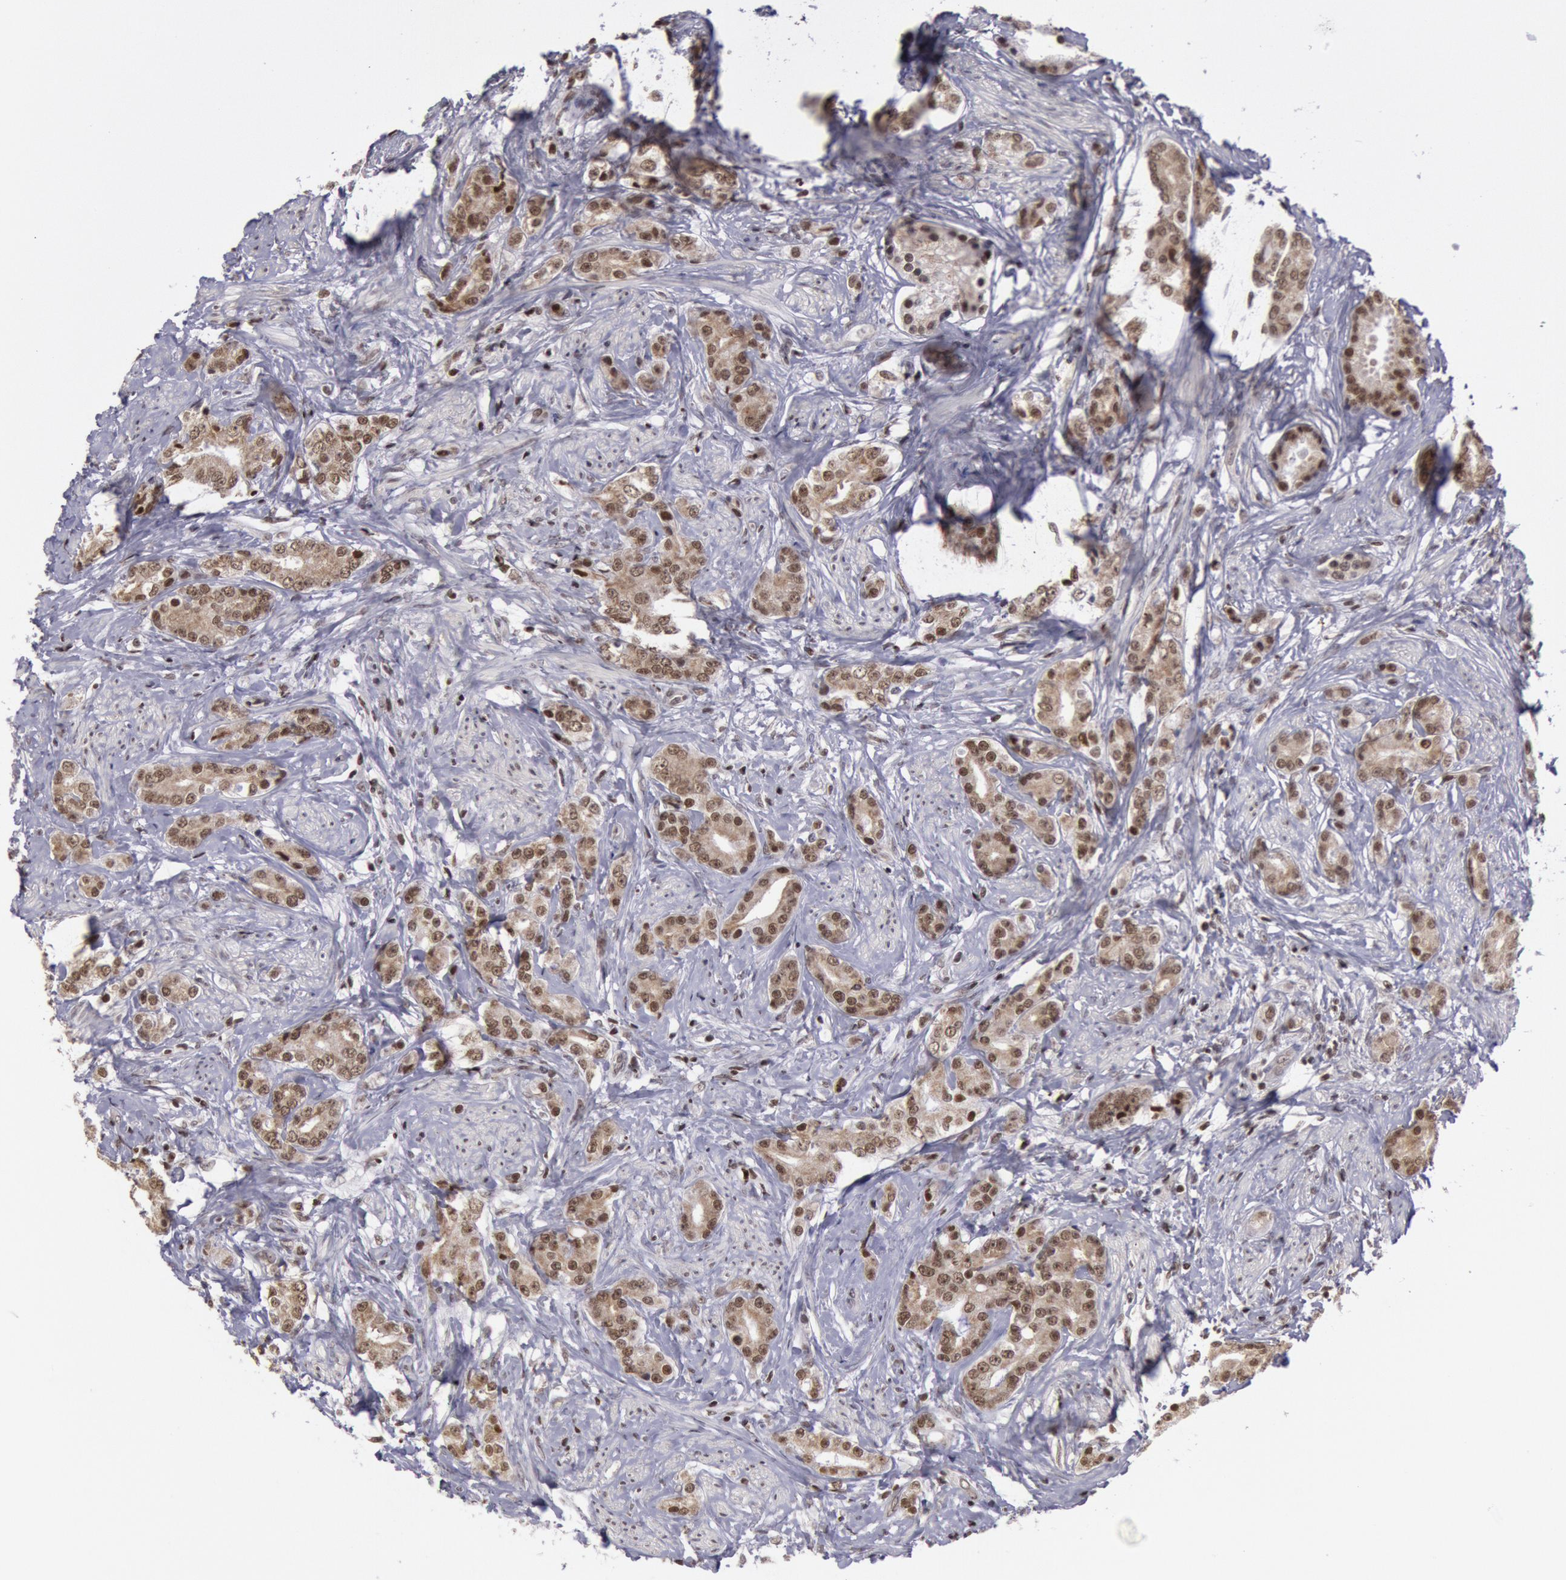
{"staining": {"intensity": "moderate", "quantity": ">75%", "location": "cytoplasmic/membranous,nuclear"}, "tissue": "prostate cancer", "cell_type": "Tumor cells", "image_type": "cancer", "snomed": [{"axis": "morphology", "description": "Adenocarcinoma, Medium grade"}, {"axis": "topography", "description": "Prostate"}], "caption": "Protein positivity by immunohistochemistry (IHC) shows moderate cytoplasmic/membranous and nuclear staining in about >75% of tumor cells in prostate cancer (medium-grade adenocarcinoma).", "gene": "NKAP", "patient": {"sex": "male", "age": 59}}